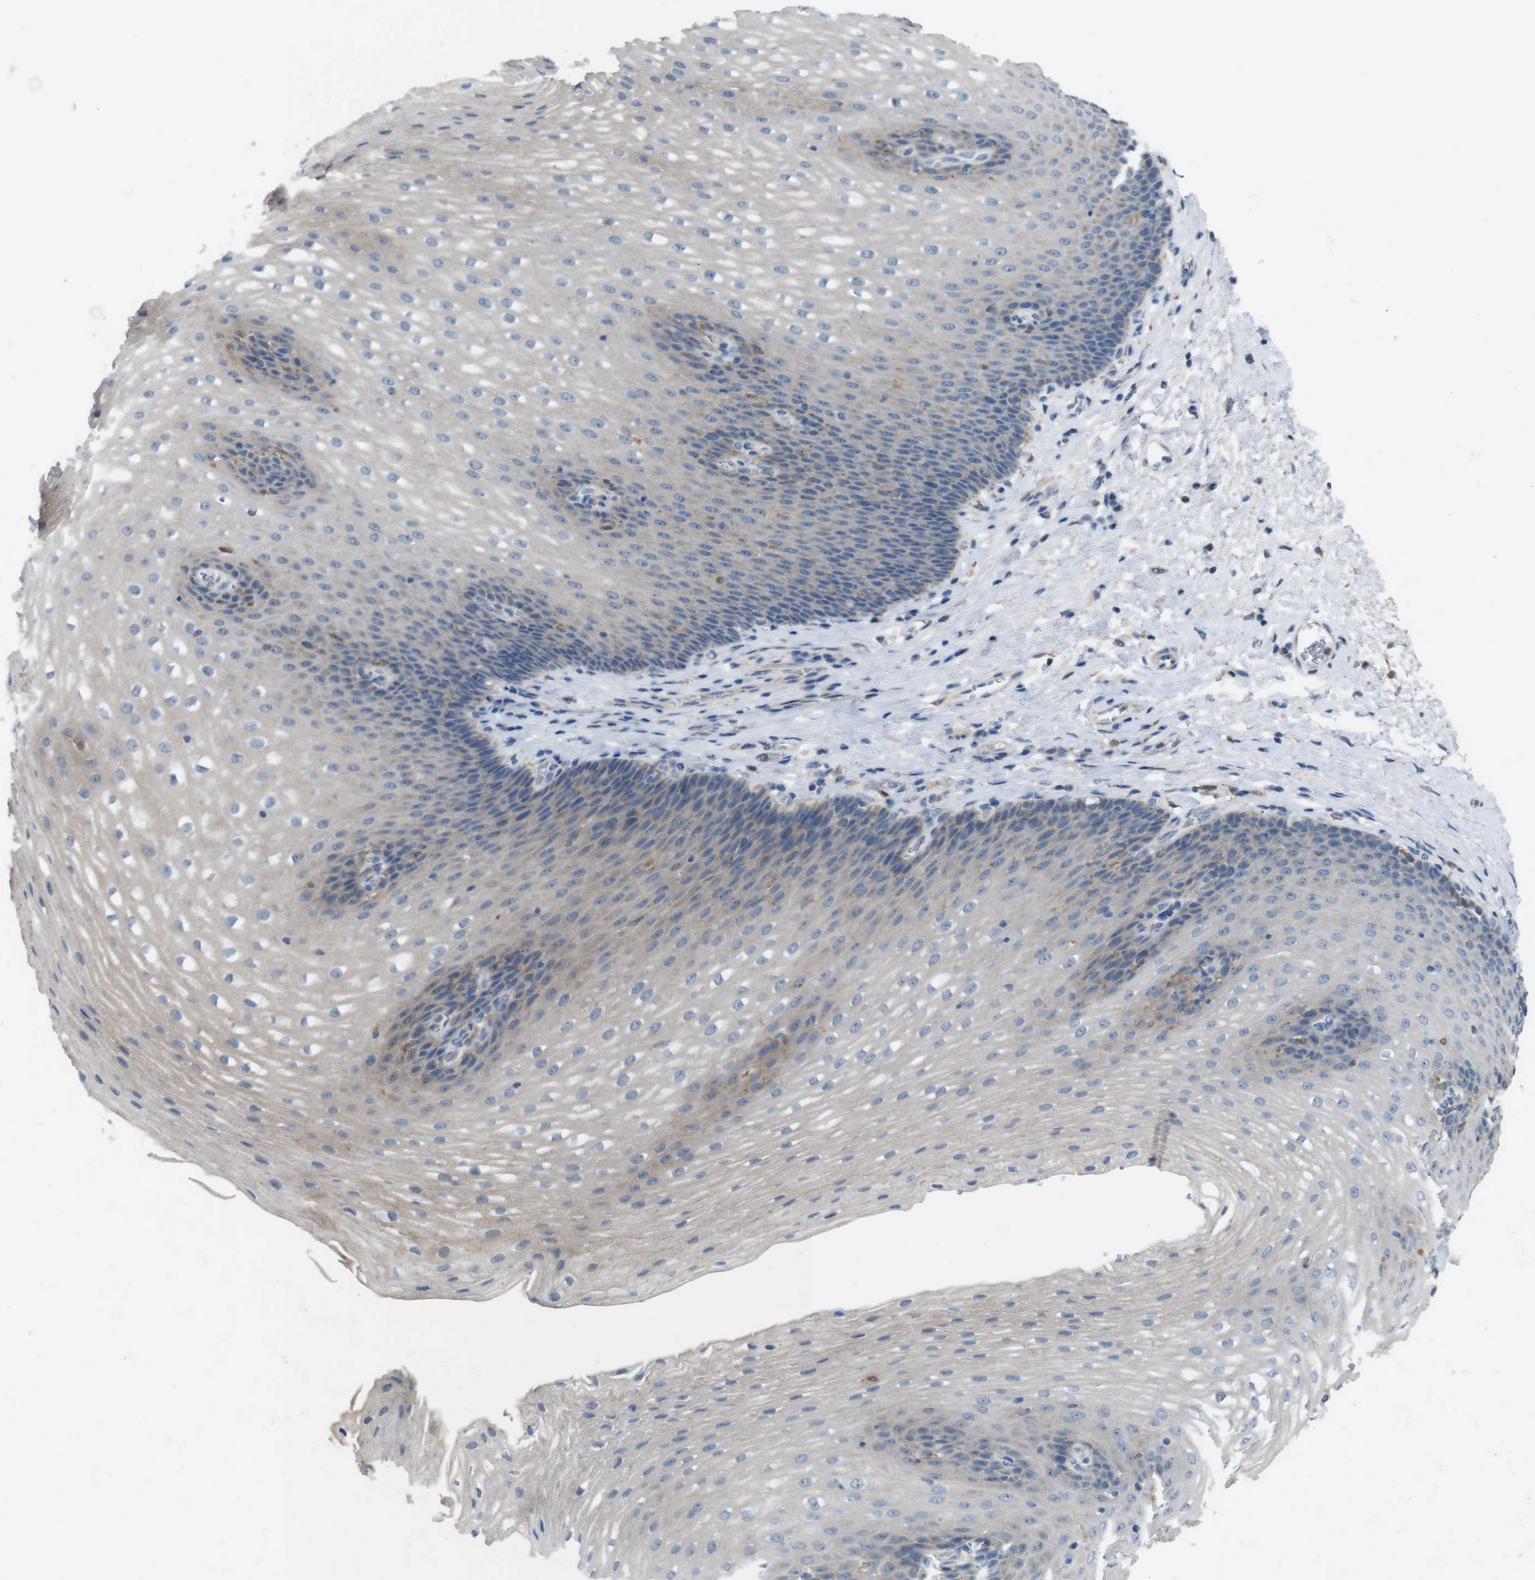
{"staining": {"intensity": "weak", "quantity": "25%-75%", "location": "cytoplasmic/membranous"}, "tissue": "esophagus", "cell_type": "Squamous epithelial cells", "image_type": "normal", "snomed": [{"axis": "morphology", "description": "Normal tissue, NOS"}, {"axis": "topography", "description": "Esophagus"}], "caption": "Brown immunohistochemical staining in normal human esophagus exhibits weak cytoplasmic/membranous staining in about 25%-75% of squamous epithelial cells.", "gene": "MOGAT3", "patient": {"sex": "male", "age": 48}}